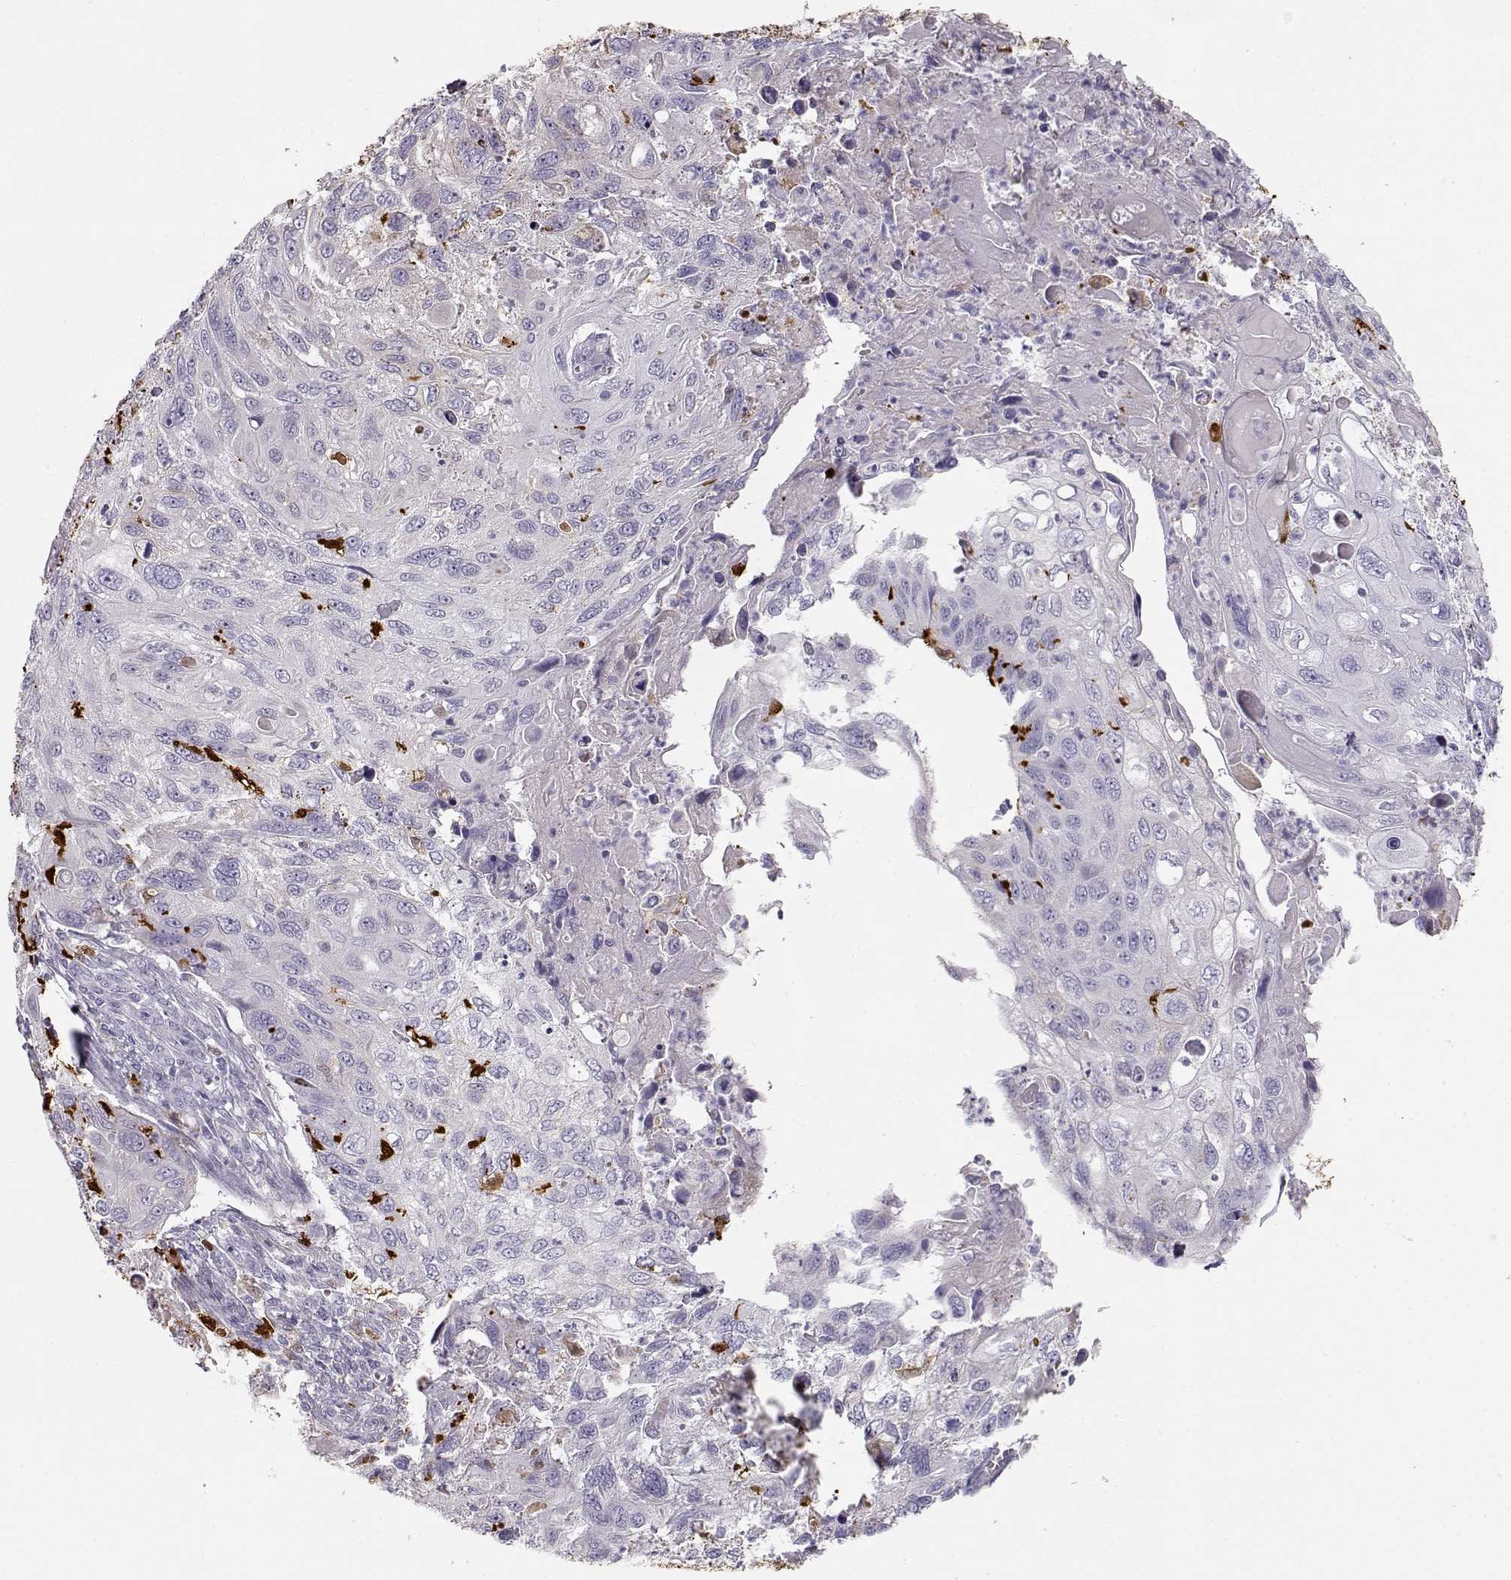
{"staining": {"intensity": "negative", "quantity": "none", "location": "none"}, "tissue": "cervical cancer", "cell_type": "Tumor cells", "image_type": "cancer", "snomed": [{"axis": "morphology", "description": "Squamous cell carcinoma, NOS"}, {"axis": "topography", "description": "Cervix"}], "caption": "Immunohistochemistry of squamous cell carcinoma (cervical) demonstrates no staining in tumor cells.", "gene": "S100B", "patient": {"sex": "female", "age": 70}}